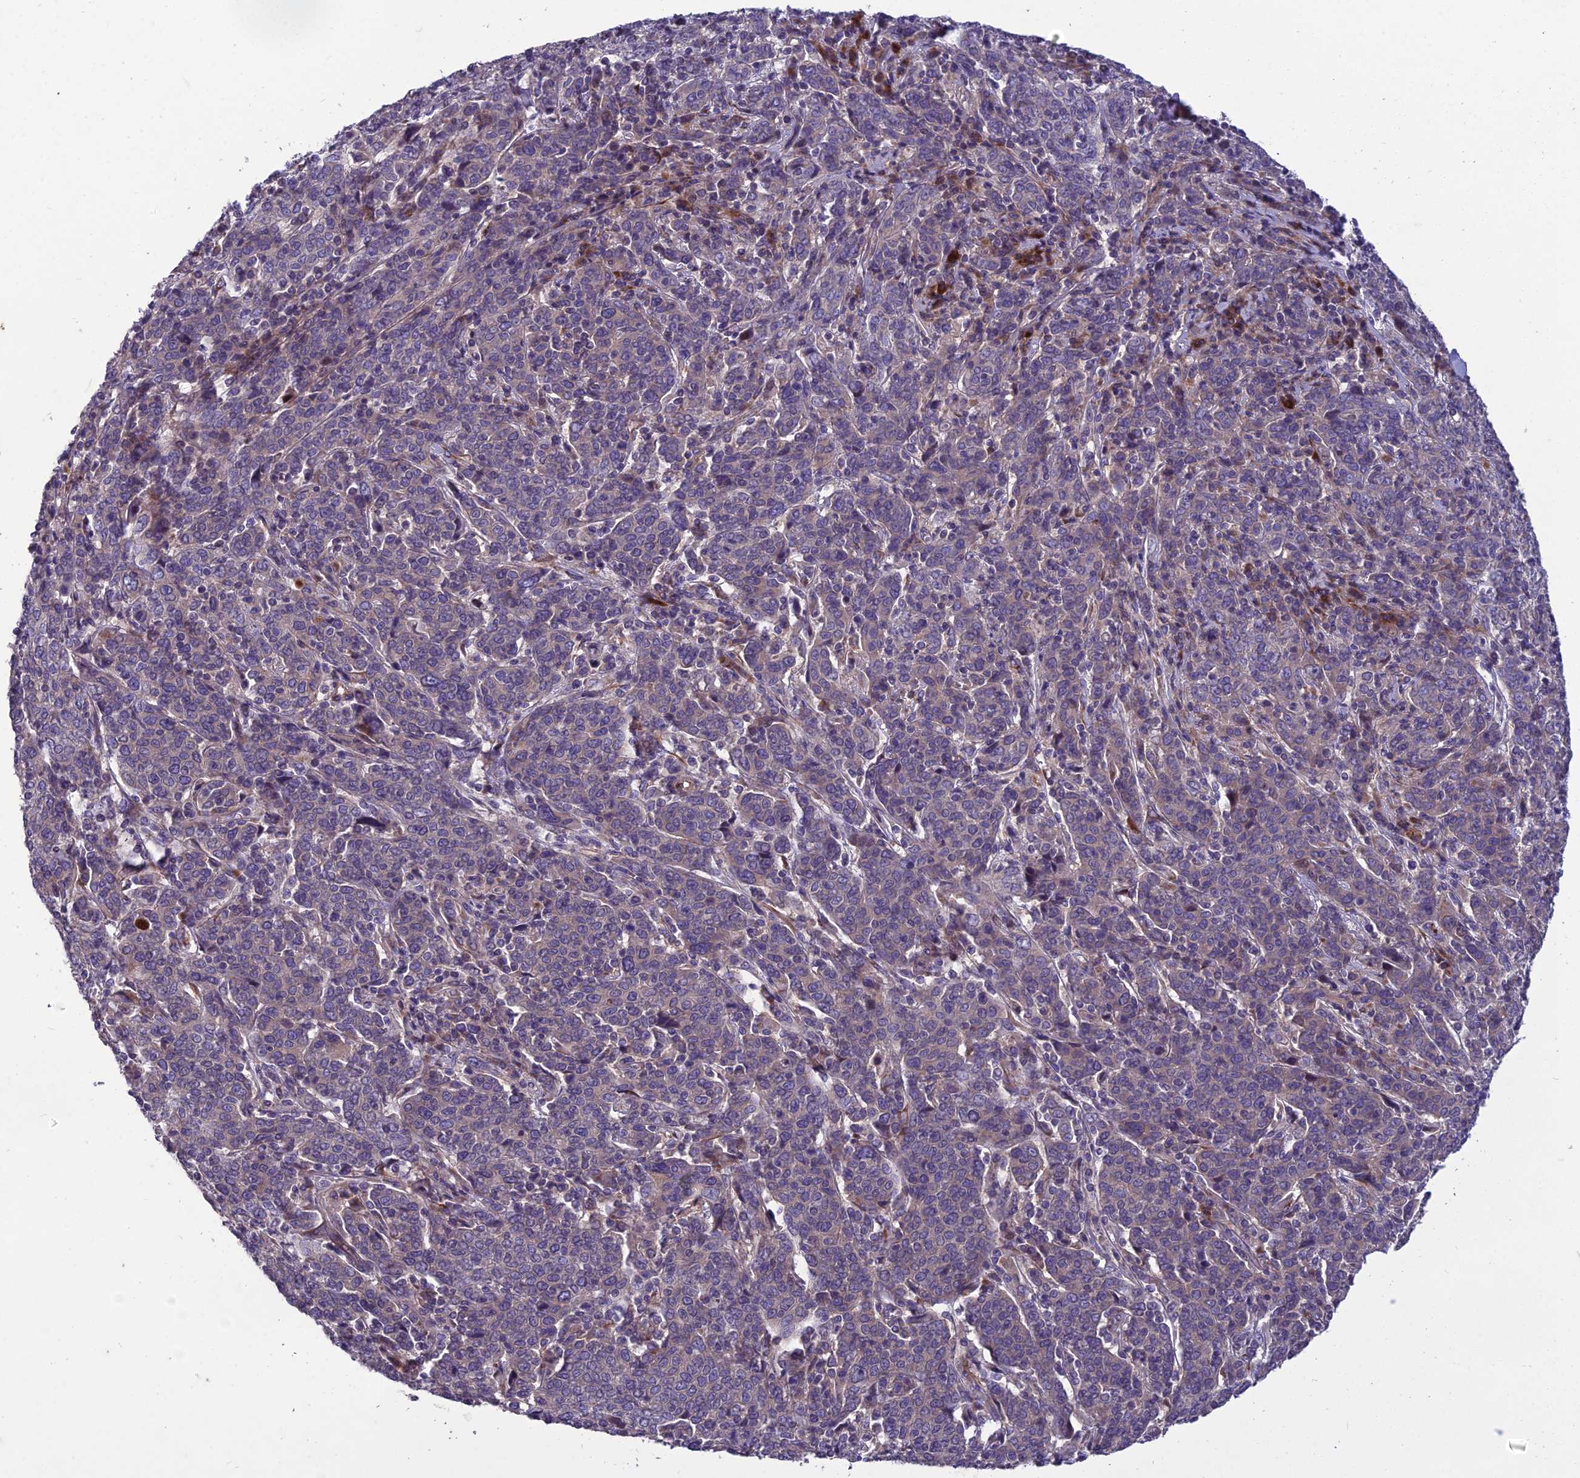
{"staining": {"intensity": "negative", "quantity": "none", "location": "none"}, "tissue": "cervical cancer", "cell_type": "Tumor cells", "image_type": "cancer", "snomed": [{"axis": "morphology", "description": "Squamous cell carcinoma, NOS"}, {"axis": "topography", "description": "Cervix"}], "caption": "IHC image of squamous cell carcinoma (cervical) stained for a protein (brown), which displays no staining in tumor cells.", "gene": "ADIPOR2", "patient": {"sex": "female", "age": 67}}